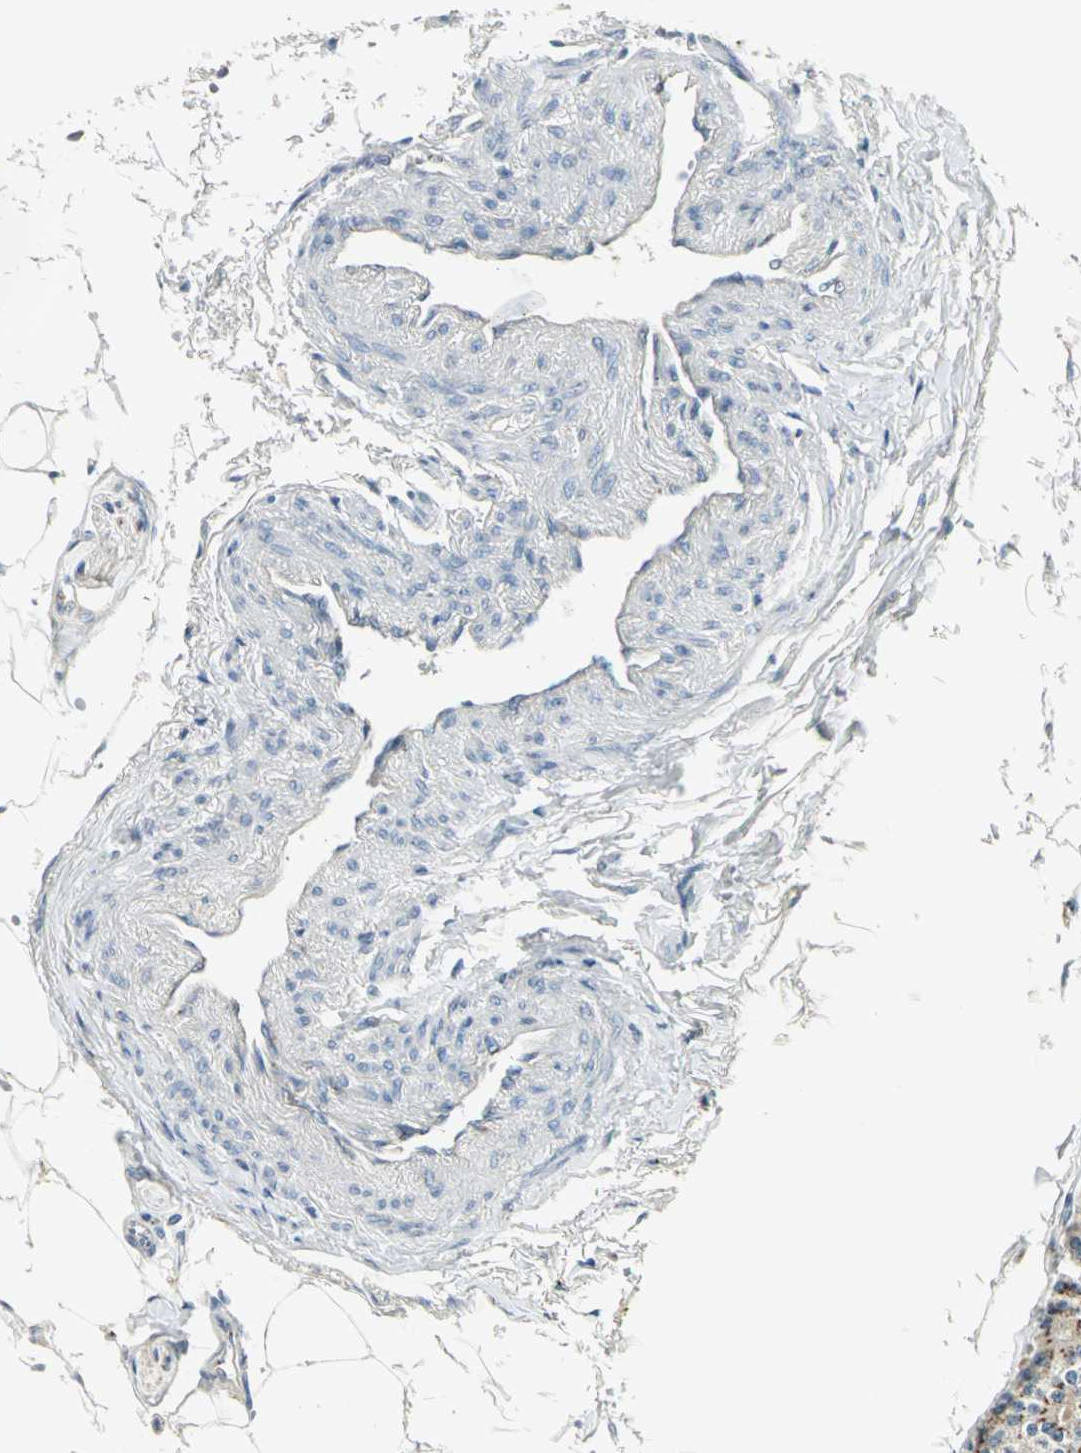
{"staining": {"intensity": "moderate", "quantity": ">75%", "location": "cytoplasmic/membranous"}, "tissue": "carcinoid", "cell_type": "Tumor cells", "image_type": "cancer", "snomed": [{"axis": "morphology", "description": "Carcinoid, malignant, NOS"}, {"axis": "topography", "description": "Colon"}], "caption": "Protein analysis of carcinoid (malignant) tissue reveals moderate cytoplasmic/membranous expression in approximately >75% of tumor cells.", "gene": "TM9SF2", "patient": {"sex": "female", "age": 61}}